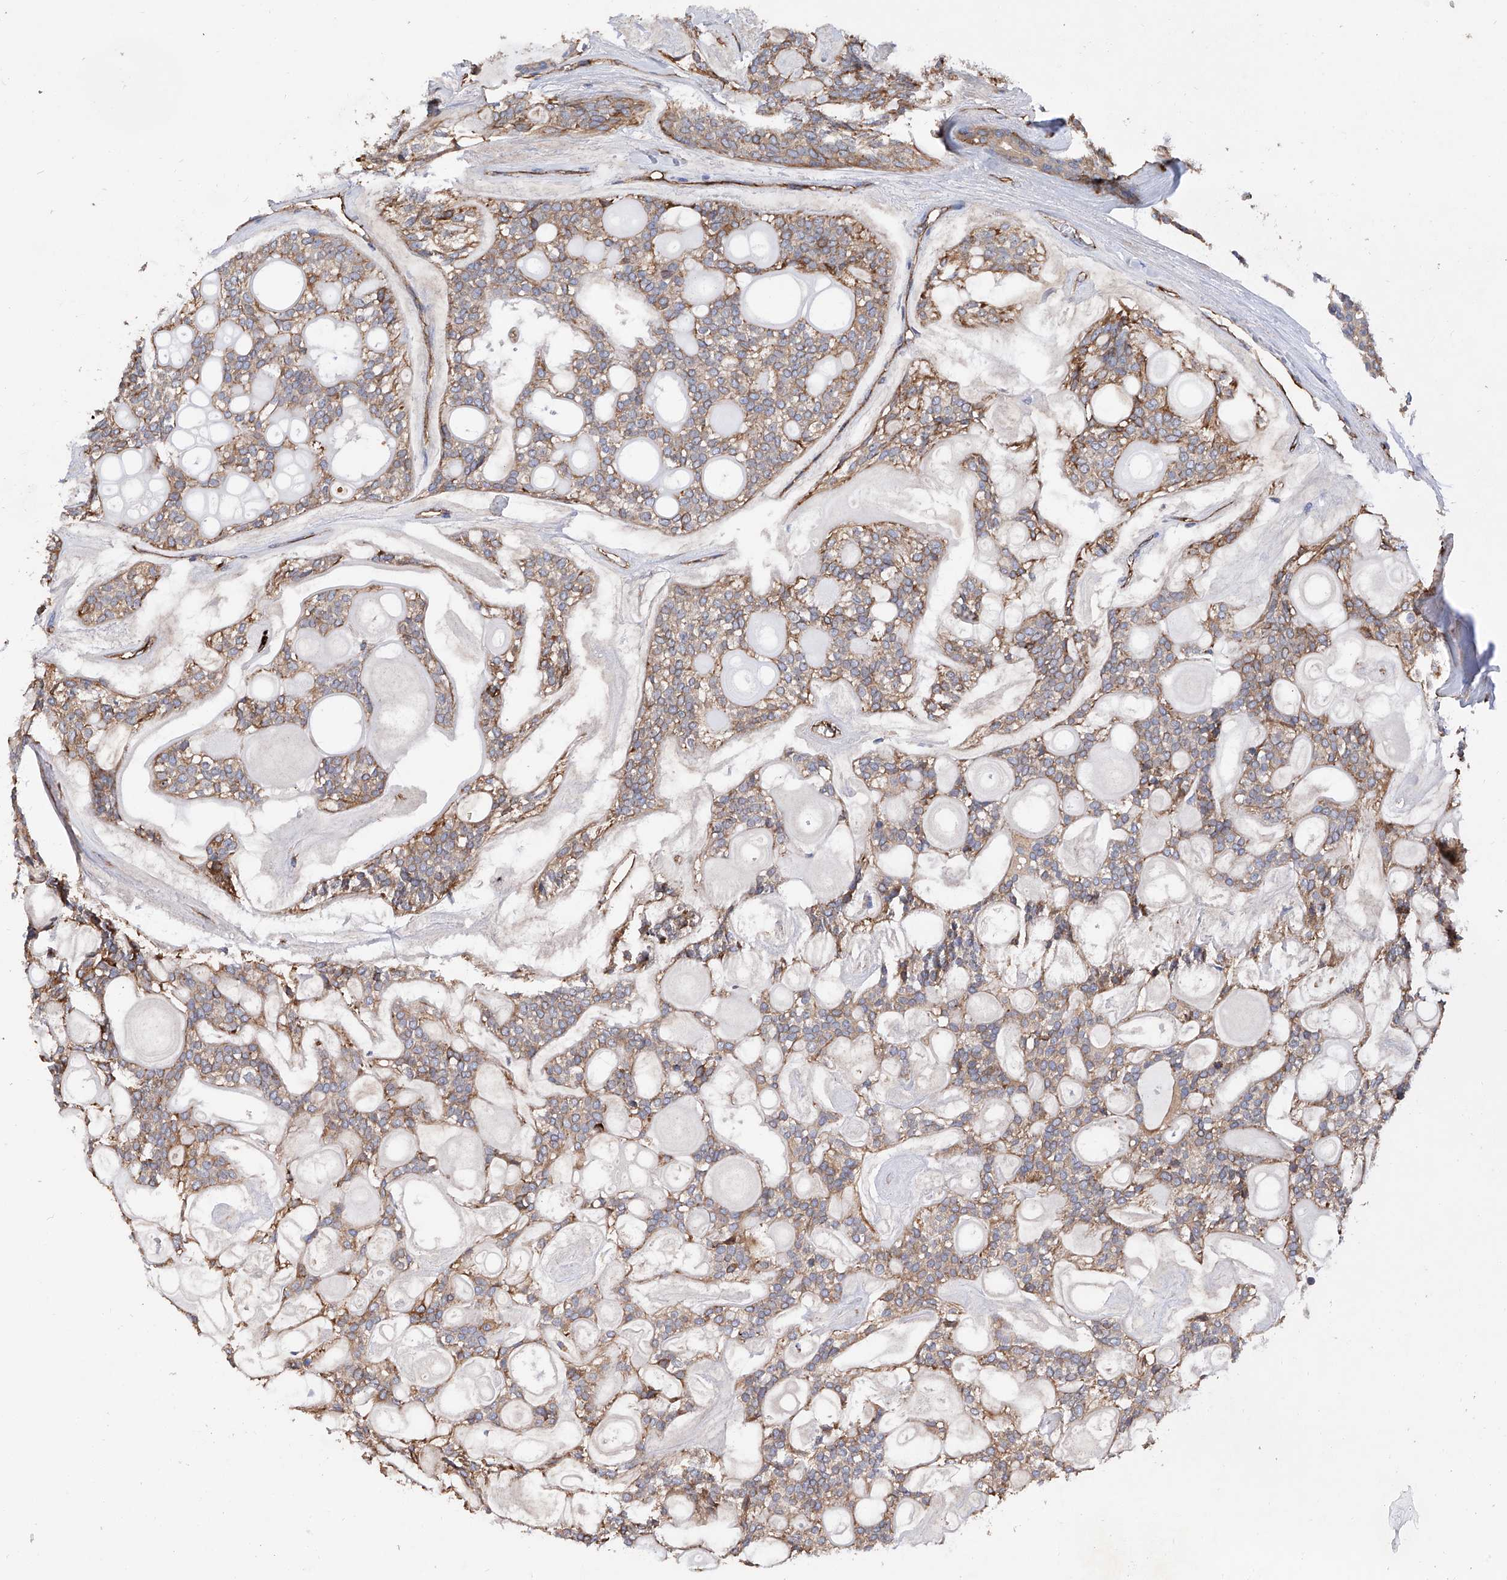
{"staining": {"intensity": "moderate", "quantity": ">75%", "location": "cytoplasmic/membranous"}, "tissue": "head and neck cancer", "cell_type": "Tumor cells", "image_type": "cancer", "snomed": [{"axis": "morphology", "description": "Adenocarcinoma, NOS"}, {"axis": "topography", "description": "Head-Neck"}], "caption": "Human head and neck adenocarcinoma stained for a protein (brown) shows moderate cytoplasmic/membranous positive expression in about >75% of tumor cells.", "gene": "INPP5B", "patient": {"sex": "male", "age": 66}}